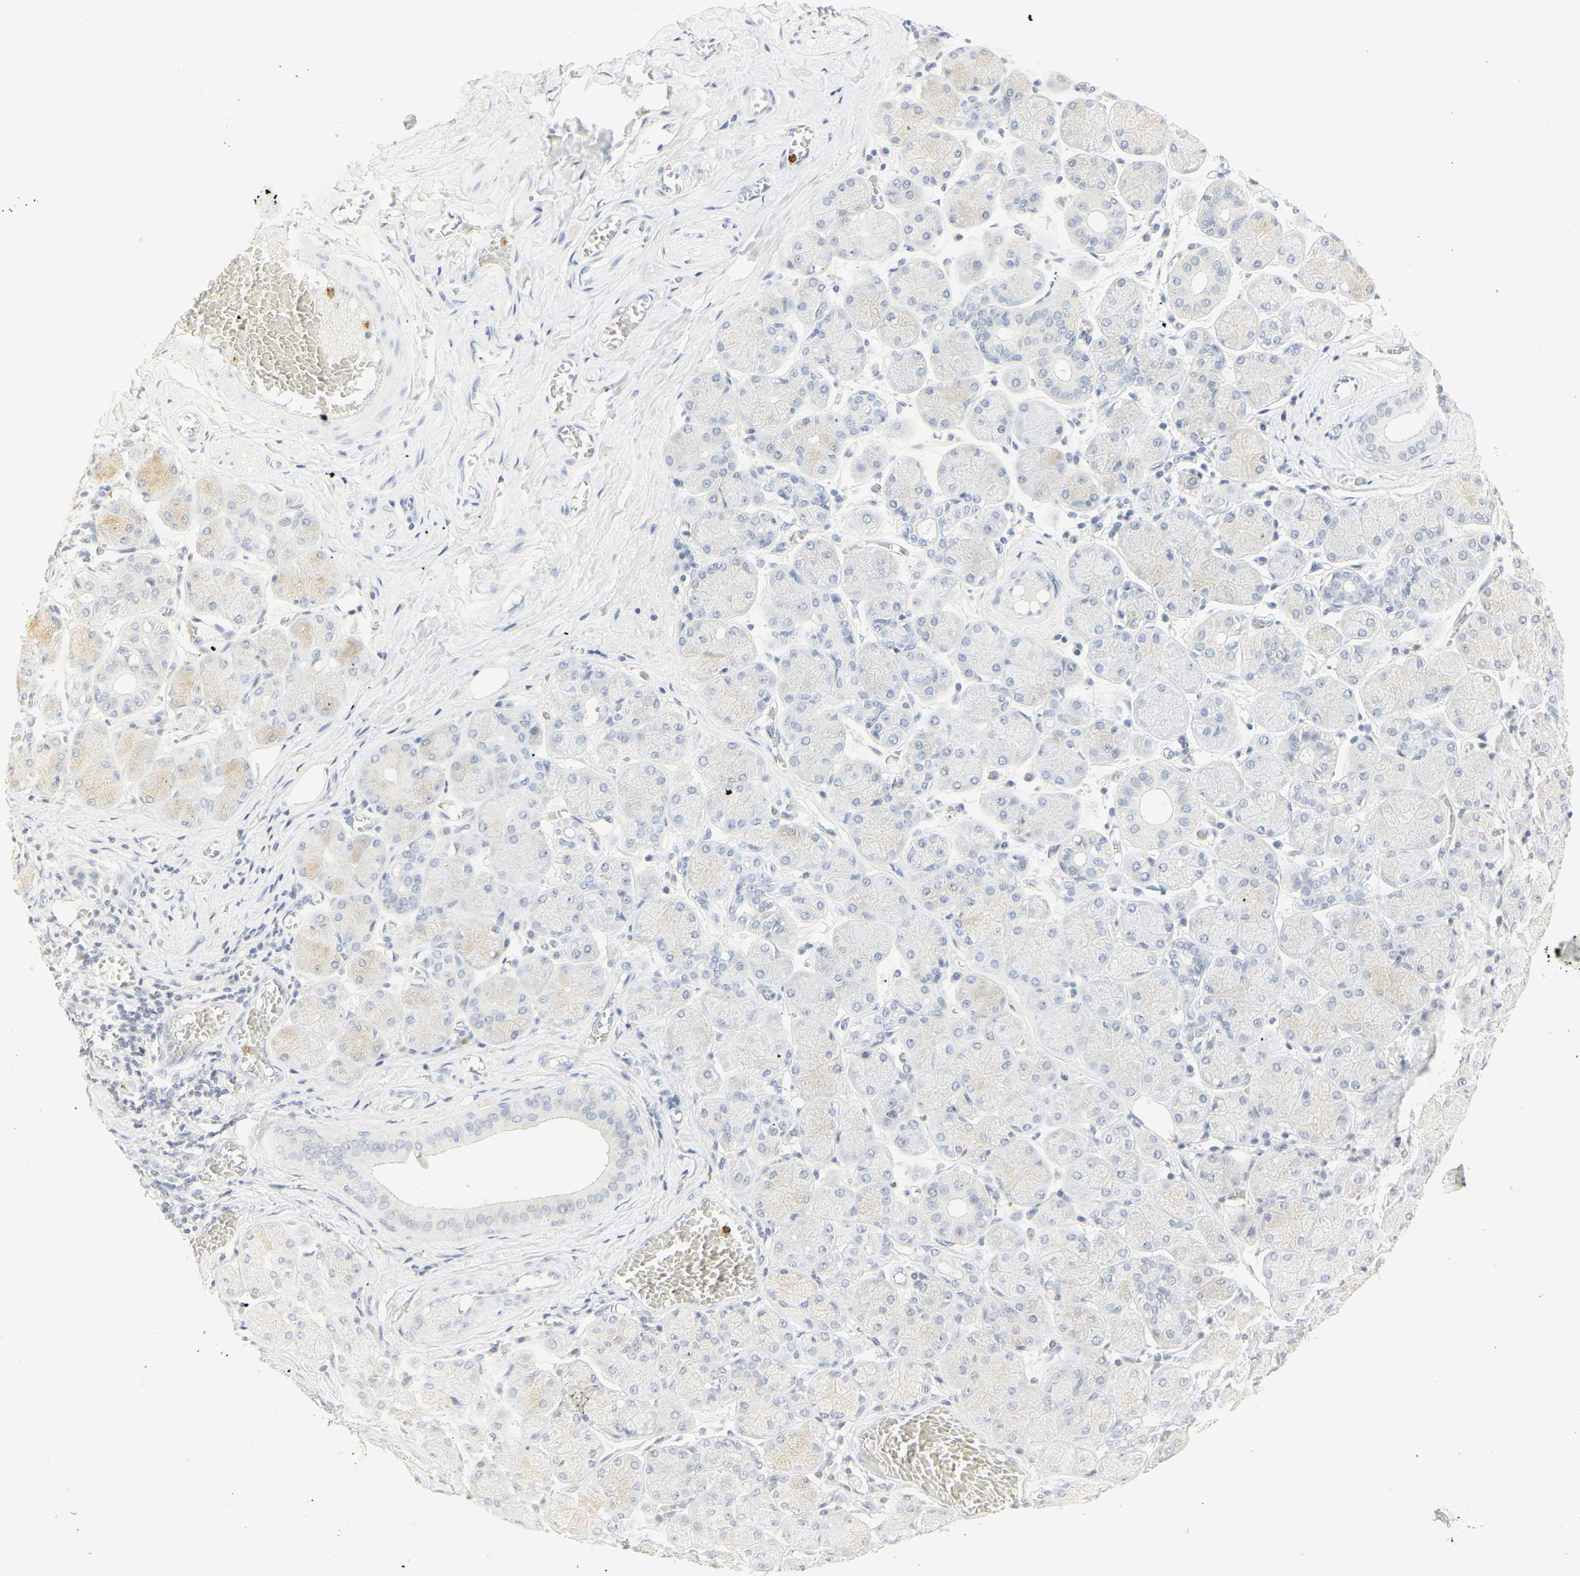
{"staining": {"intensity": "weak", "quantity": "<25%", "location": "cytoplasmic/membranous"}, "tissue": "salivary gland", "cell_type": "Glandular cells", "image_type": "normal", "snomed": [{"axis": "morphology", "description": "Normal tissue, NOS"}, {"axis": "topography", "description": "Salivary gland"}], "caption": "High power microscopy image of an immunohistochemistry photomicrograph of unremarkable salivary gland, revealing no significant positivity in glandular cells.", "gene": "MPO", "patient": {"sex": "female", "age": 24}}